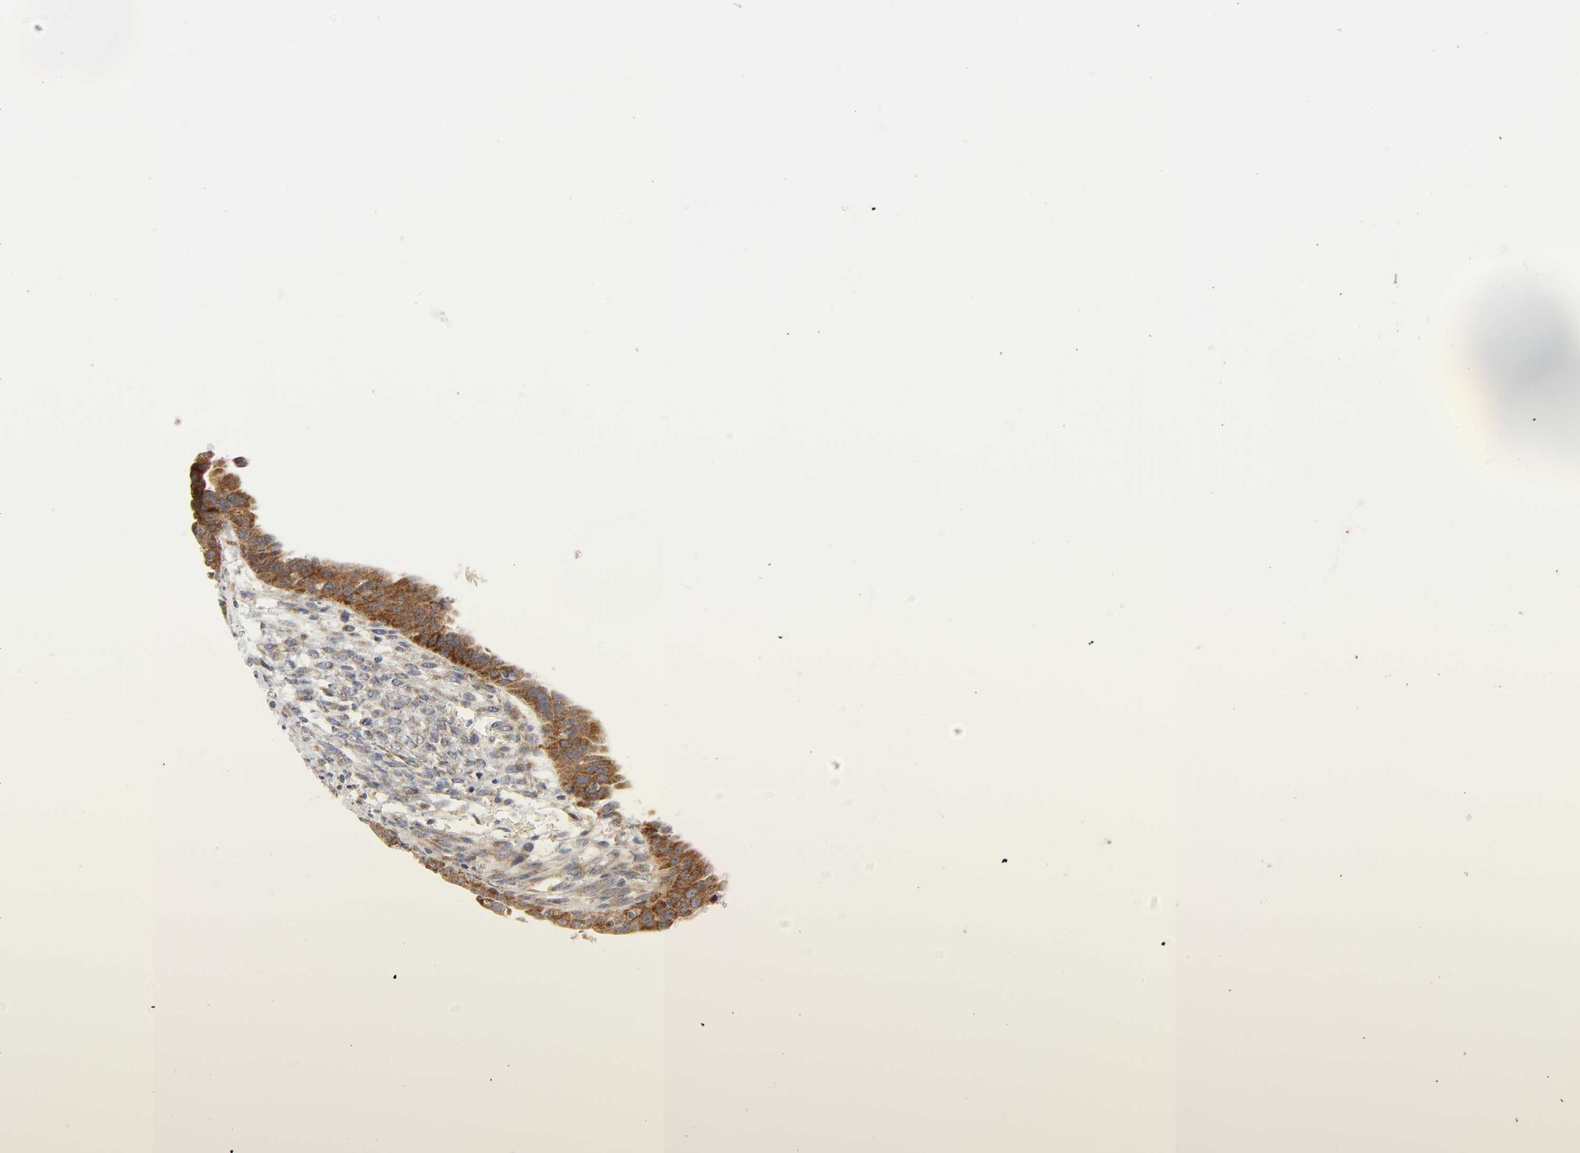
{"staining": {"intensity": "moderate", "quantity": ">75%", "location": "cytoplasmic/membranous"}, "tissue": "ovarian cancer", "cell_type": "Tumor cells", "image_type": "cancer", "snomed": [{"axis": "morphology", "description": "Cystadenocarcinoma, serous, NOS"}, {"axis": "topography", "description": "Ovary"}], "caption": "DAB immunohistochemical staining of serous cystadenocarcinoma (ovarian) shows moderate cytoplasmic/membranous protein expression in about >75% of tumor cells. (IHC, brightfield microscopy, high magnification).", "gene": "BAX", "patient": {"sex": "female", "age": 58}}